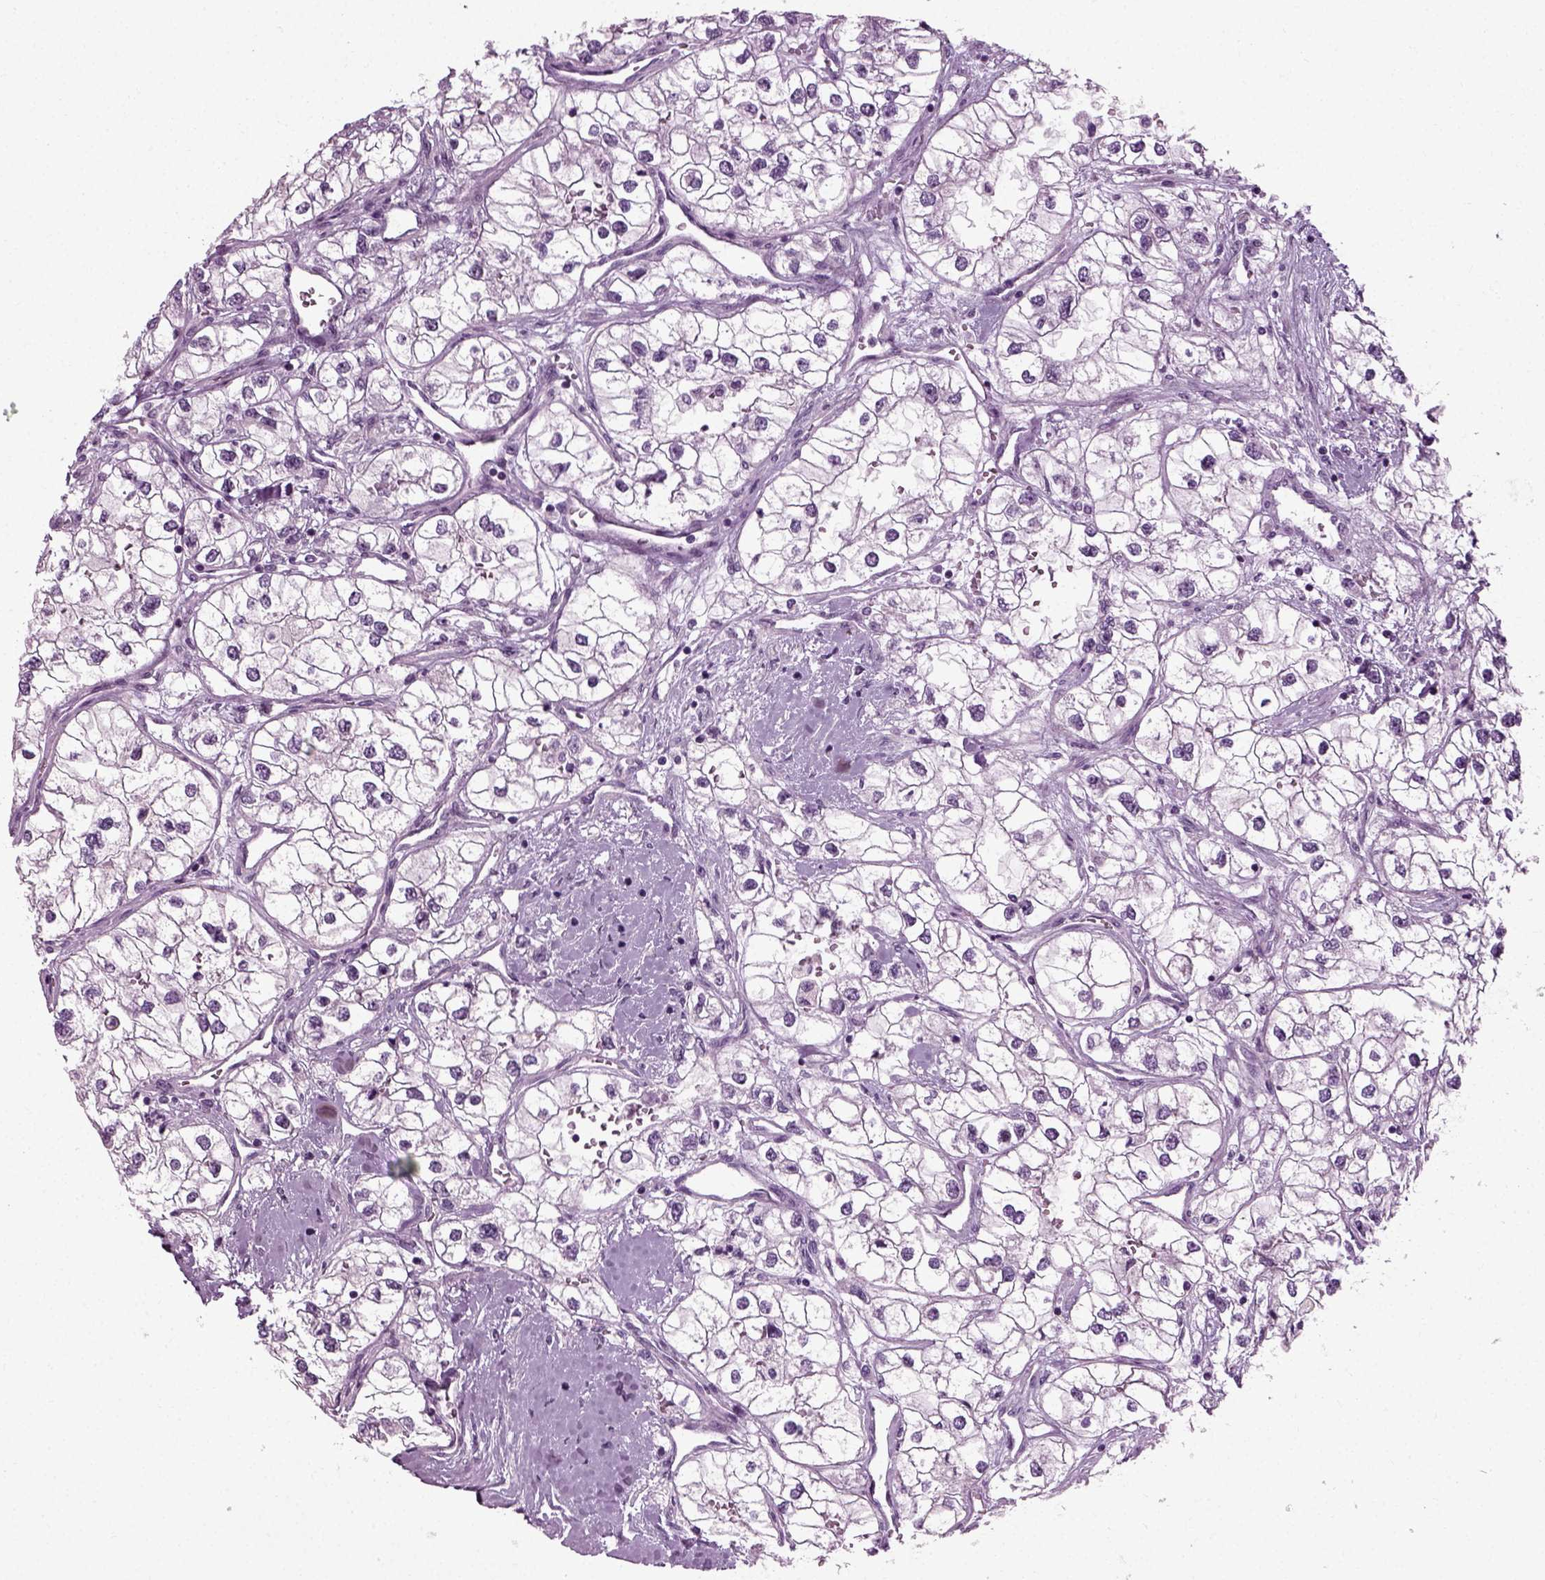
{"staining": {"intensity": "negative", "quantity": "none", "location": "none"}, "tissue": "renal cancer", "cell_type": "Tumor cells", "image_type": "cancer", "snomed": [{"axis": "morphology", "description": "Adenocarcinoma, NOS"}, {"axis": "topography", "description": "Kidney"}], "caption": "Immunohistochemistry (IHC) micrograph of neoplastic tissue: human renal cancer stained with DAB (3,3'-diaminobenzidine) demonstrates no significant protein staining in tumor cells.", "gene": "SCG5", "patient": {"sex": "male", "age": 59}}